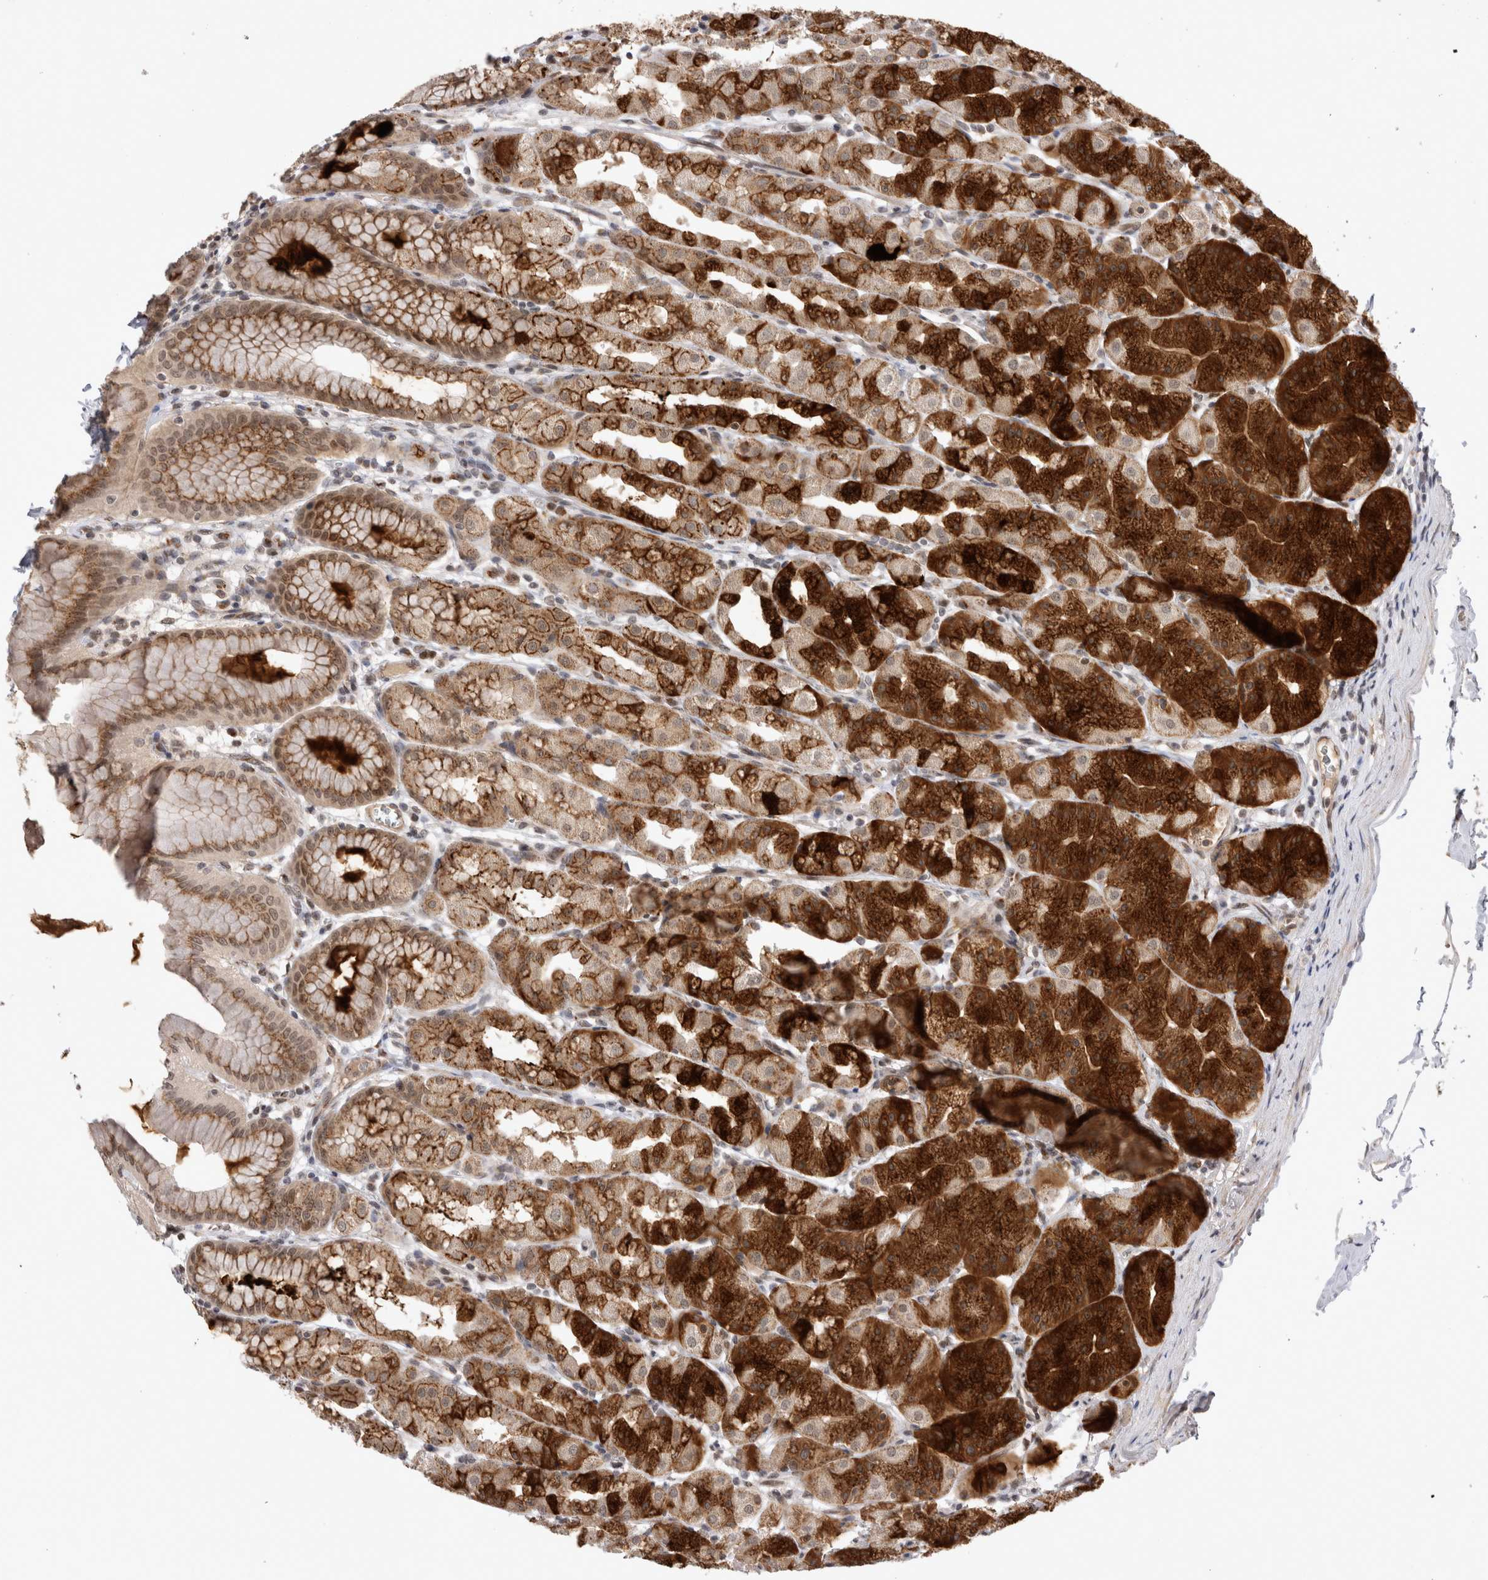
{"staining": {"intensity": "strong", "quantity": ">75%", "location": "cytoplasmic/membranous"}, "tissue": "stomach", "cell_type": "Glandular cells", "image_type": "normal", "snomed": [{"axis": "morphology", "description": "Normal tissue, NOS"}, {"axis": "topography", "description": "Stomach"}], "caption": "This is an image of immunohistochemistry (IHC) staining of benign stomach, which shows strong expression in the cytoplasmic/membranous of glandular cells.", "gene": "TMEM65", "patient": {"sex": "male", "age": 42}}